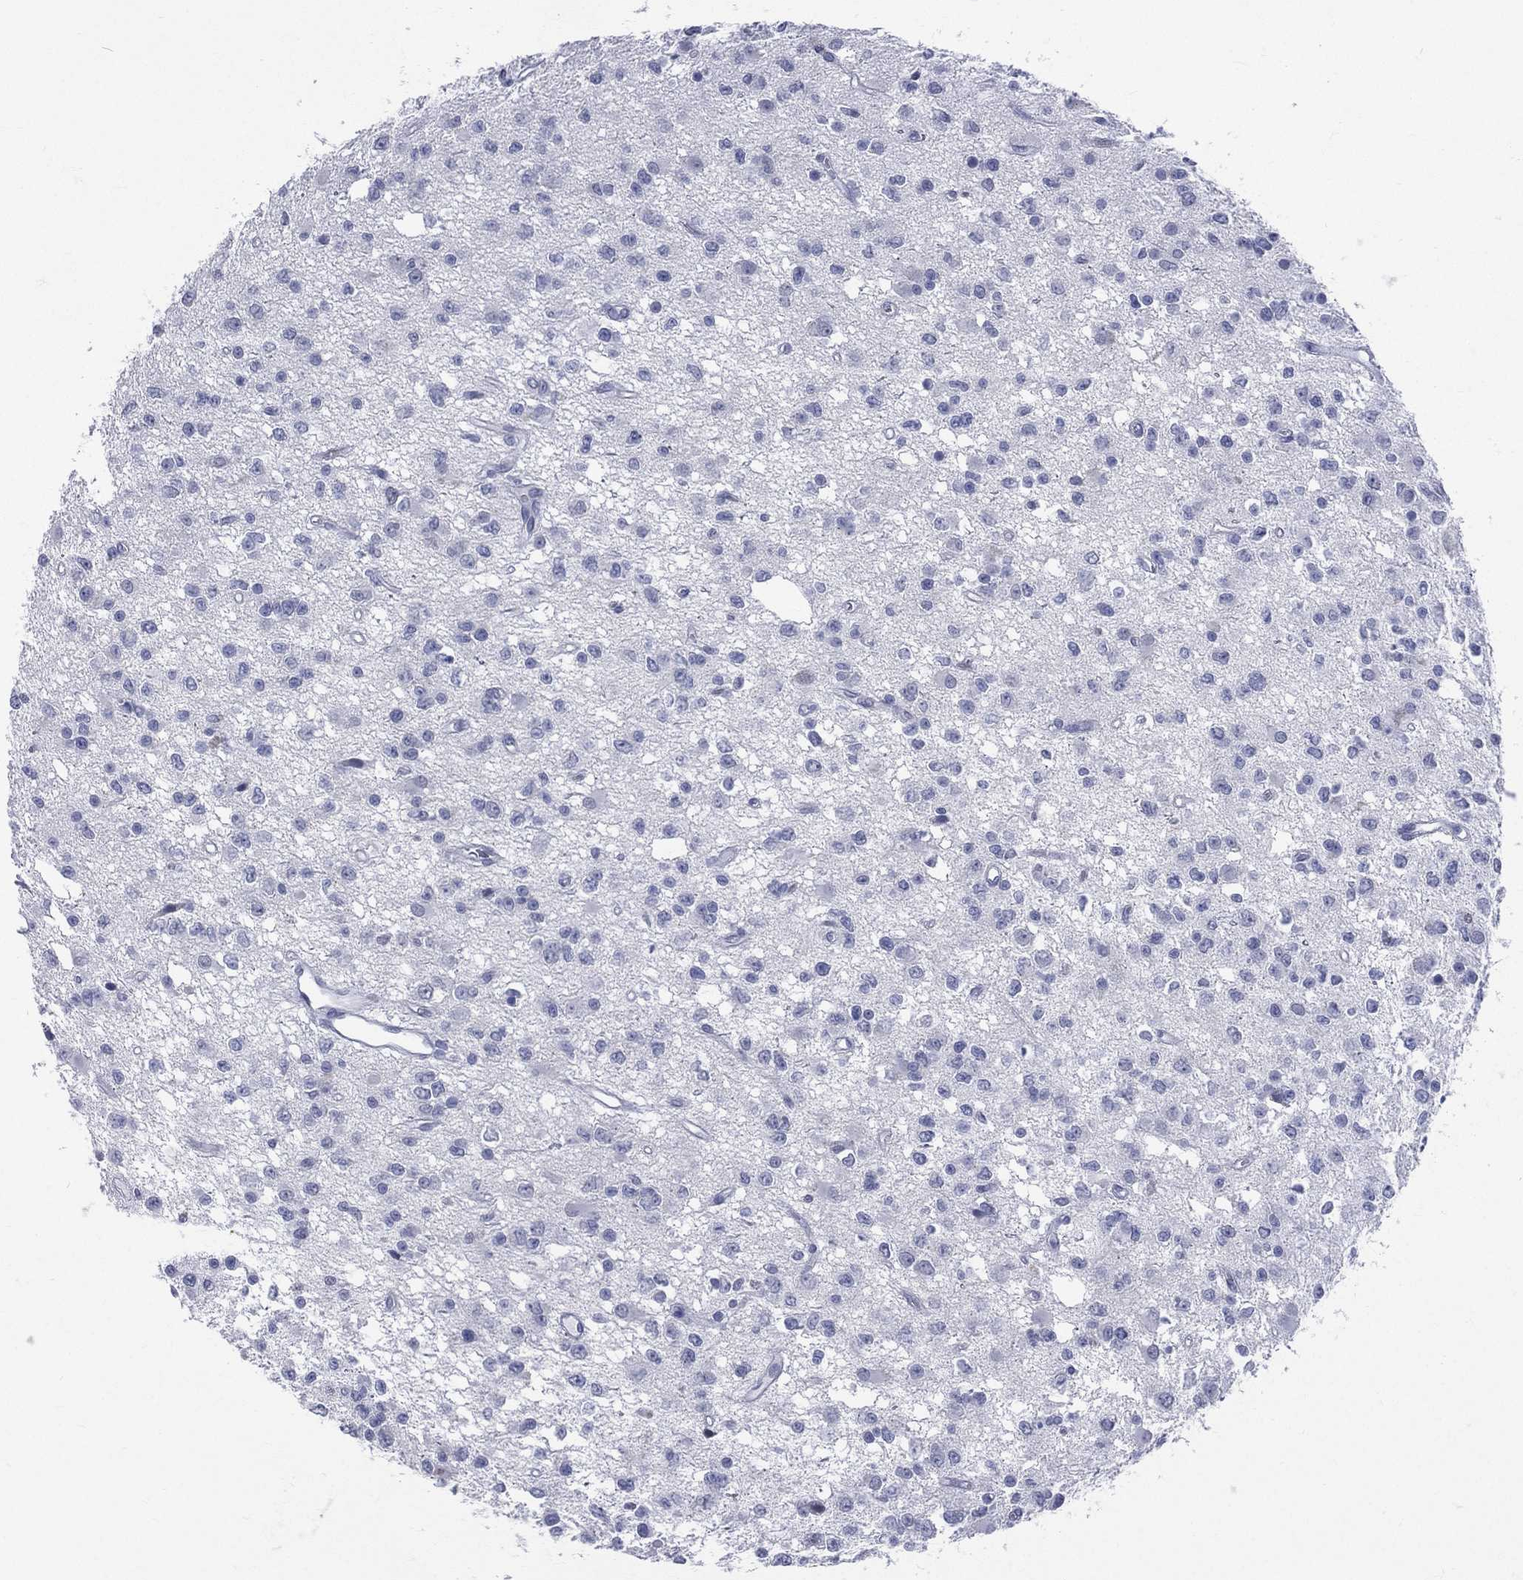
{"staining": {"intensity": "negative", "quantity": "none", "location": "none"}, "tissue": "glioma", "cell_type": "Tumor cells", "image_type": "cancer", "snomed": [{"axis": "morphology", "description": "Glioma, malignant, Low grade"}, {"axis": "topography", "description": "Brain"}], "caption": "Human malignant glioma (low-grade) stained for a protein using immunohistochemistry (IHC) reveals no staining in tumor cells.", "gene": "MLLT10", "patient": {"sex": "female", "age": 45}}